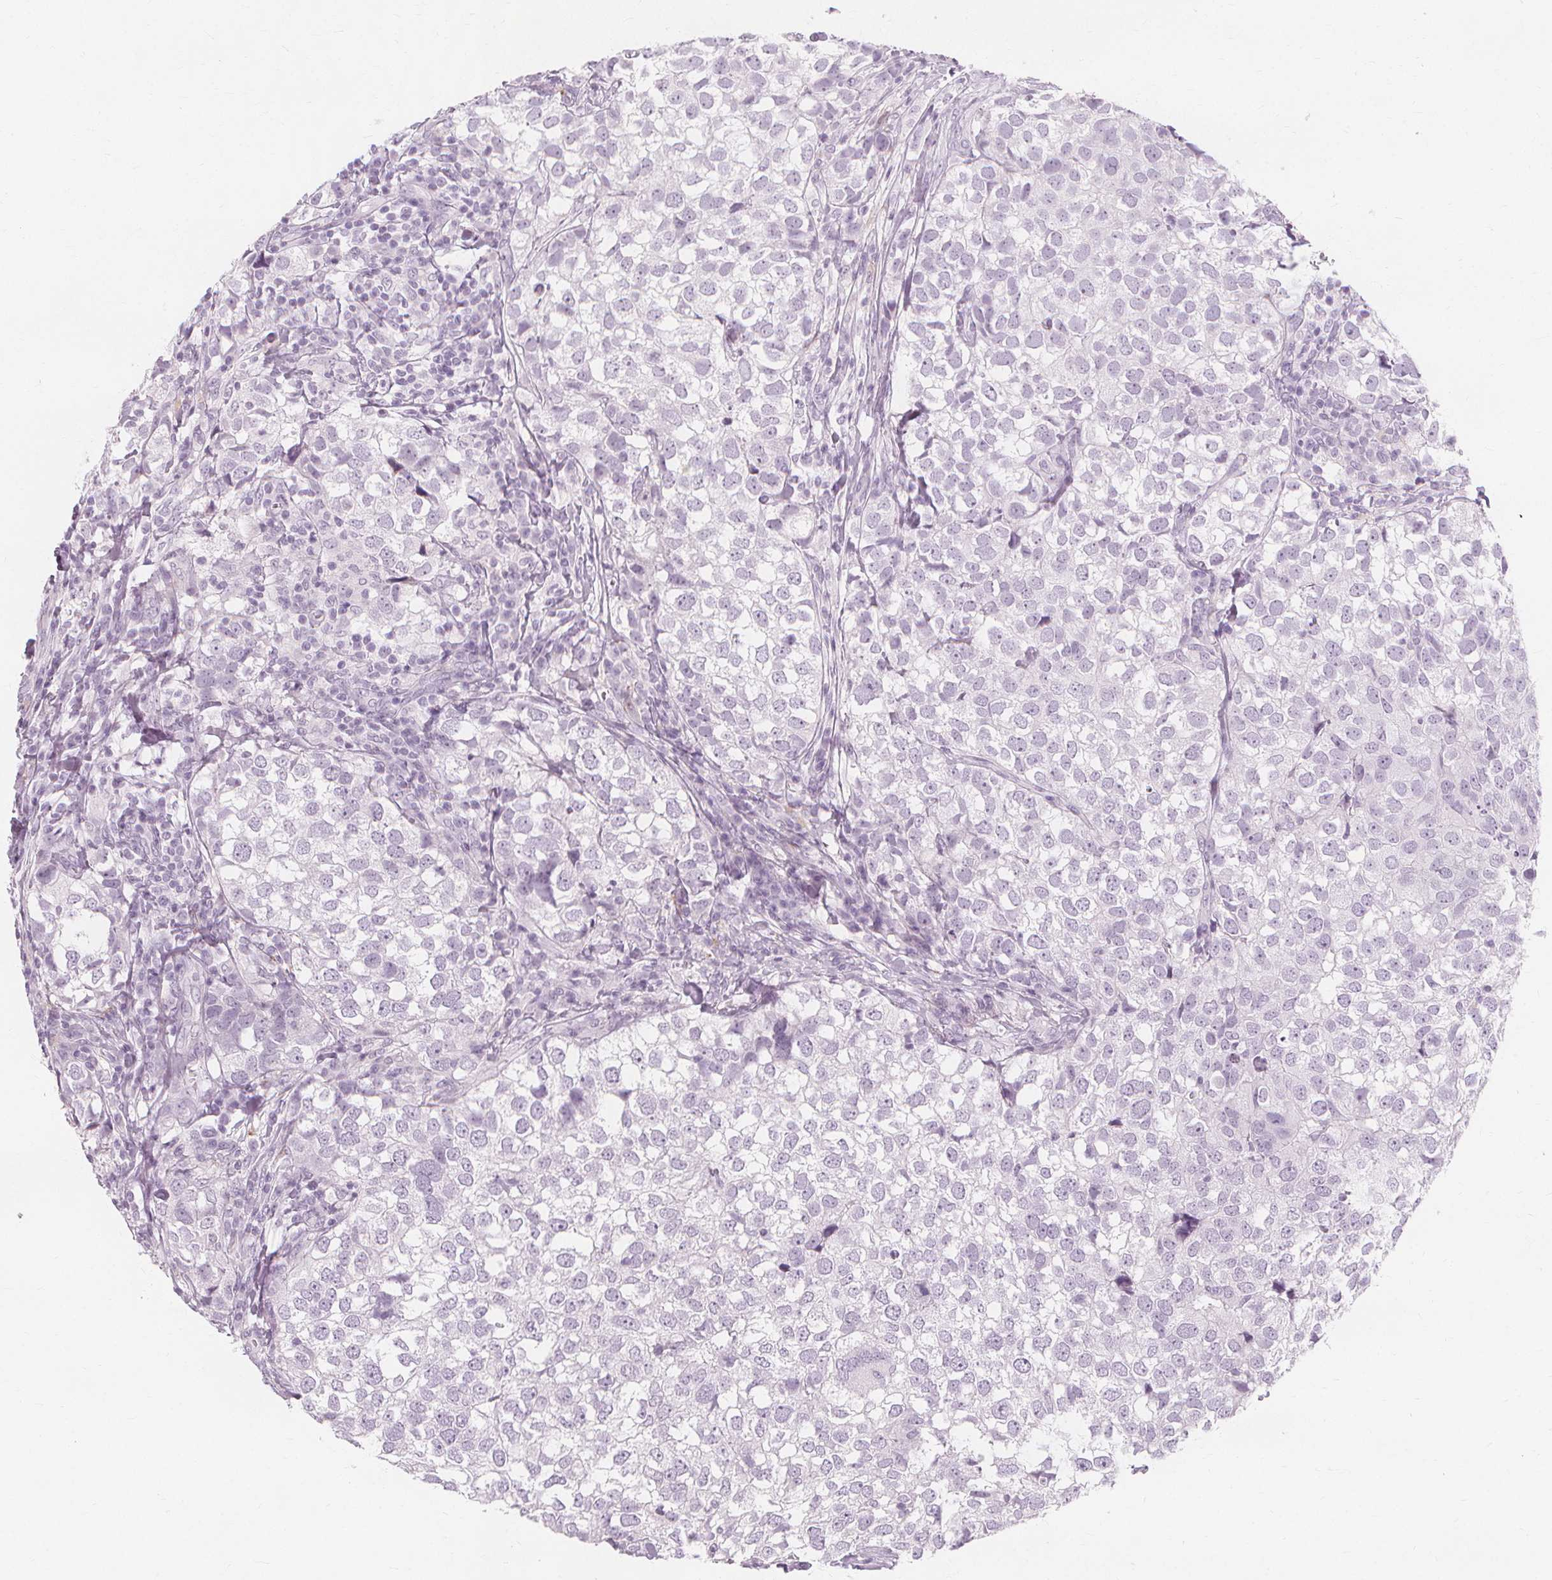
{"staining": {"intensity": "negative", "quantity": "none", "location": "none"}, "tissue": "breast cancer", "cell_type": "Tumor cells", "image_type": "cancer", "snomed": [{"axis": "morphology", "description": "Duct carcinoma"}, {"axis": "topography", "description": "Breast"}], "caption": "Immunohistochemistry of human breast cancer (intraductal carcinoma) demonstrates no staining in tumor cells.", "gene": "TFF1", "patient": {"sex": "female", "age": 30}}